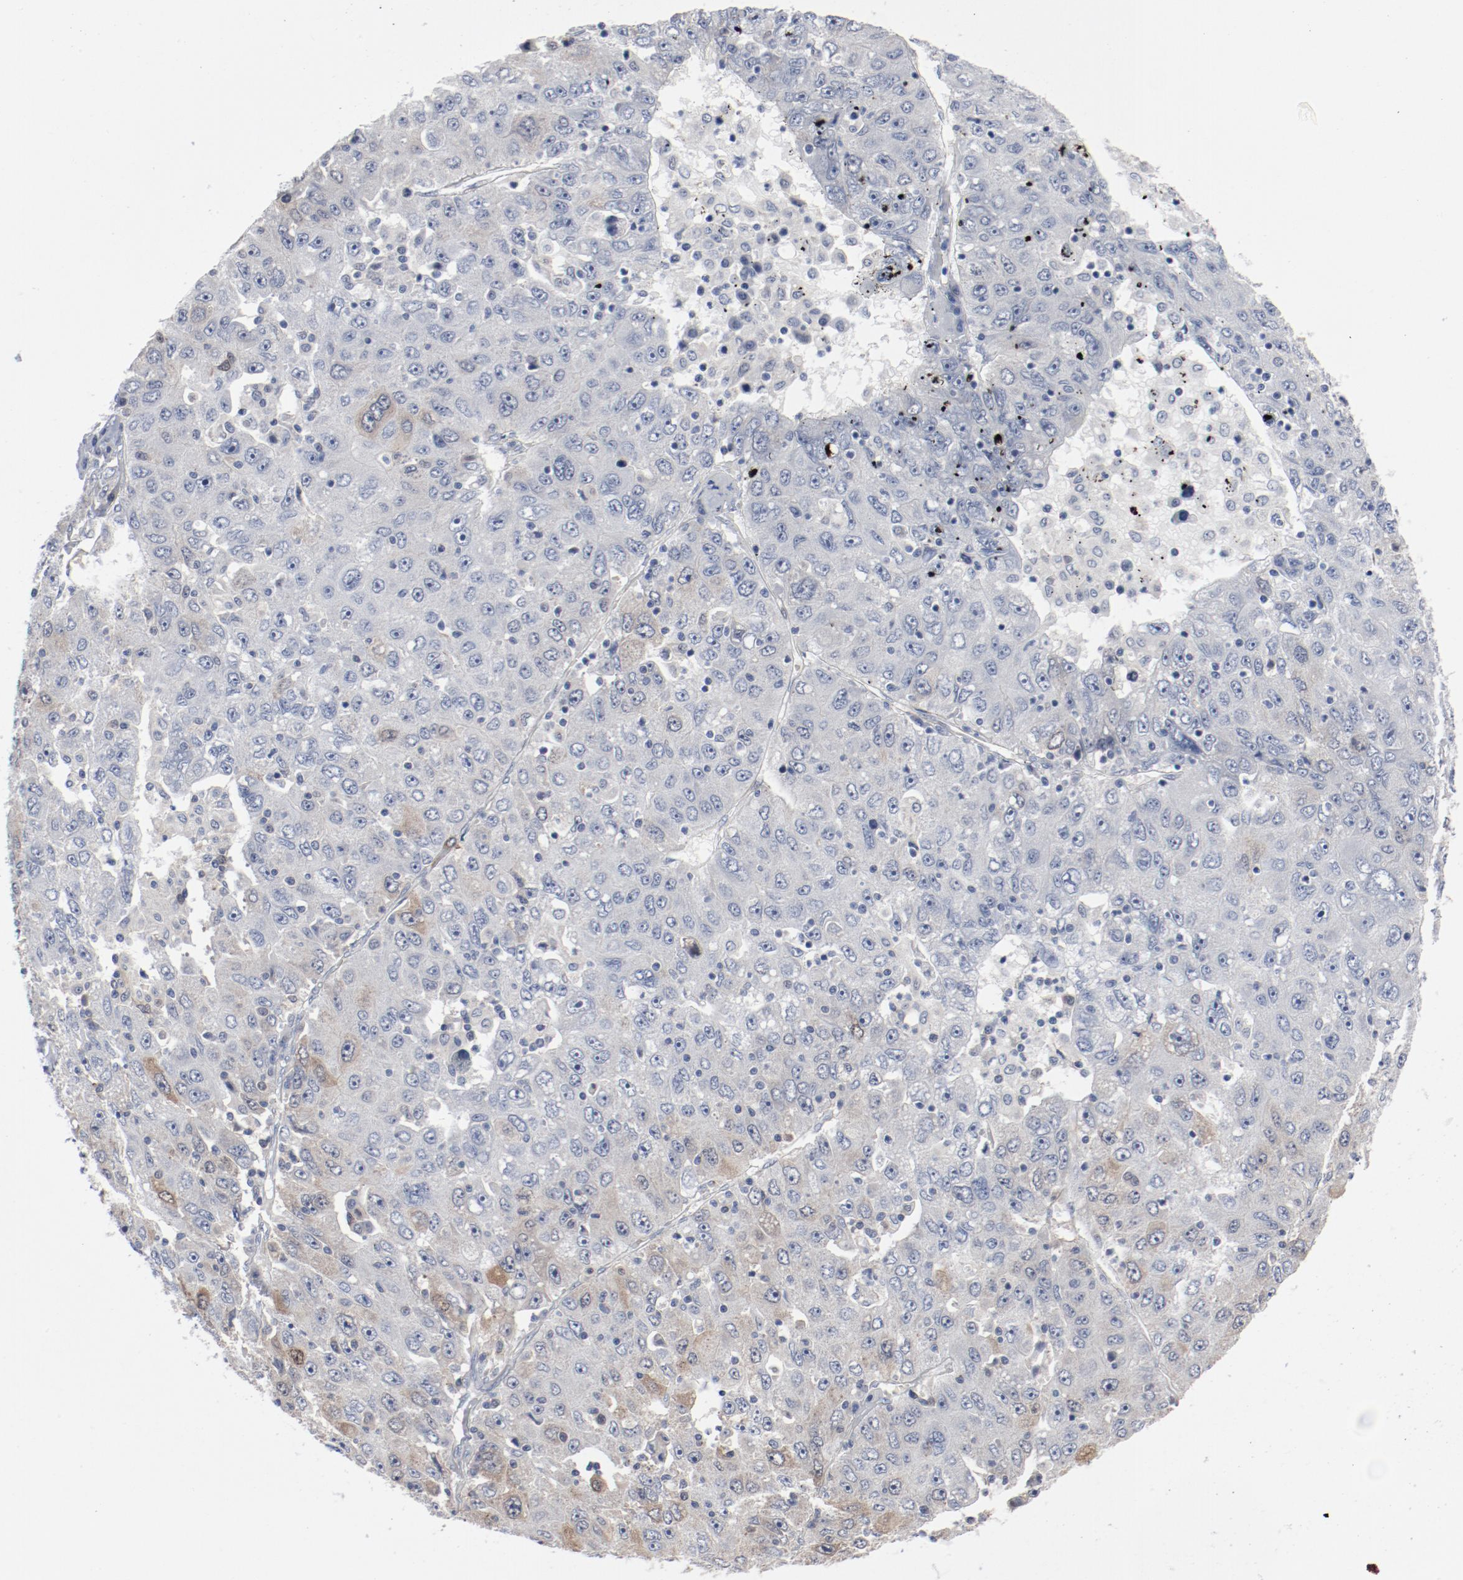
{"staining": {"intensity": "weak", "quantity": "<25%", "location": "cytoplasmic/membranous"}, "tissue": "liver cancer", "cell_type": "Tumor cells", "image_type": "cancer", "snomed": [{"axis": "morphology", "description": "Carcinoma, Hepatocellular, NOS"}, {"axis": "topography", "description": "Liver"}], "caption": "A histopathology image of hepatocellular carcinoma (liver) stained for a protein displays no brown staining in tumor cells. (DAB immunohistochemistry (IHC) visualized using brightfield microscopy, high magnification).", "gene": "CDK1", "patient": {"sex": "male", "age": 49}}